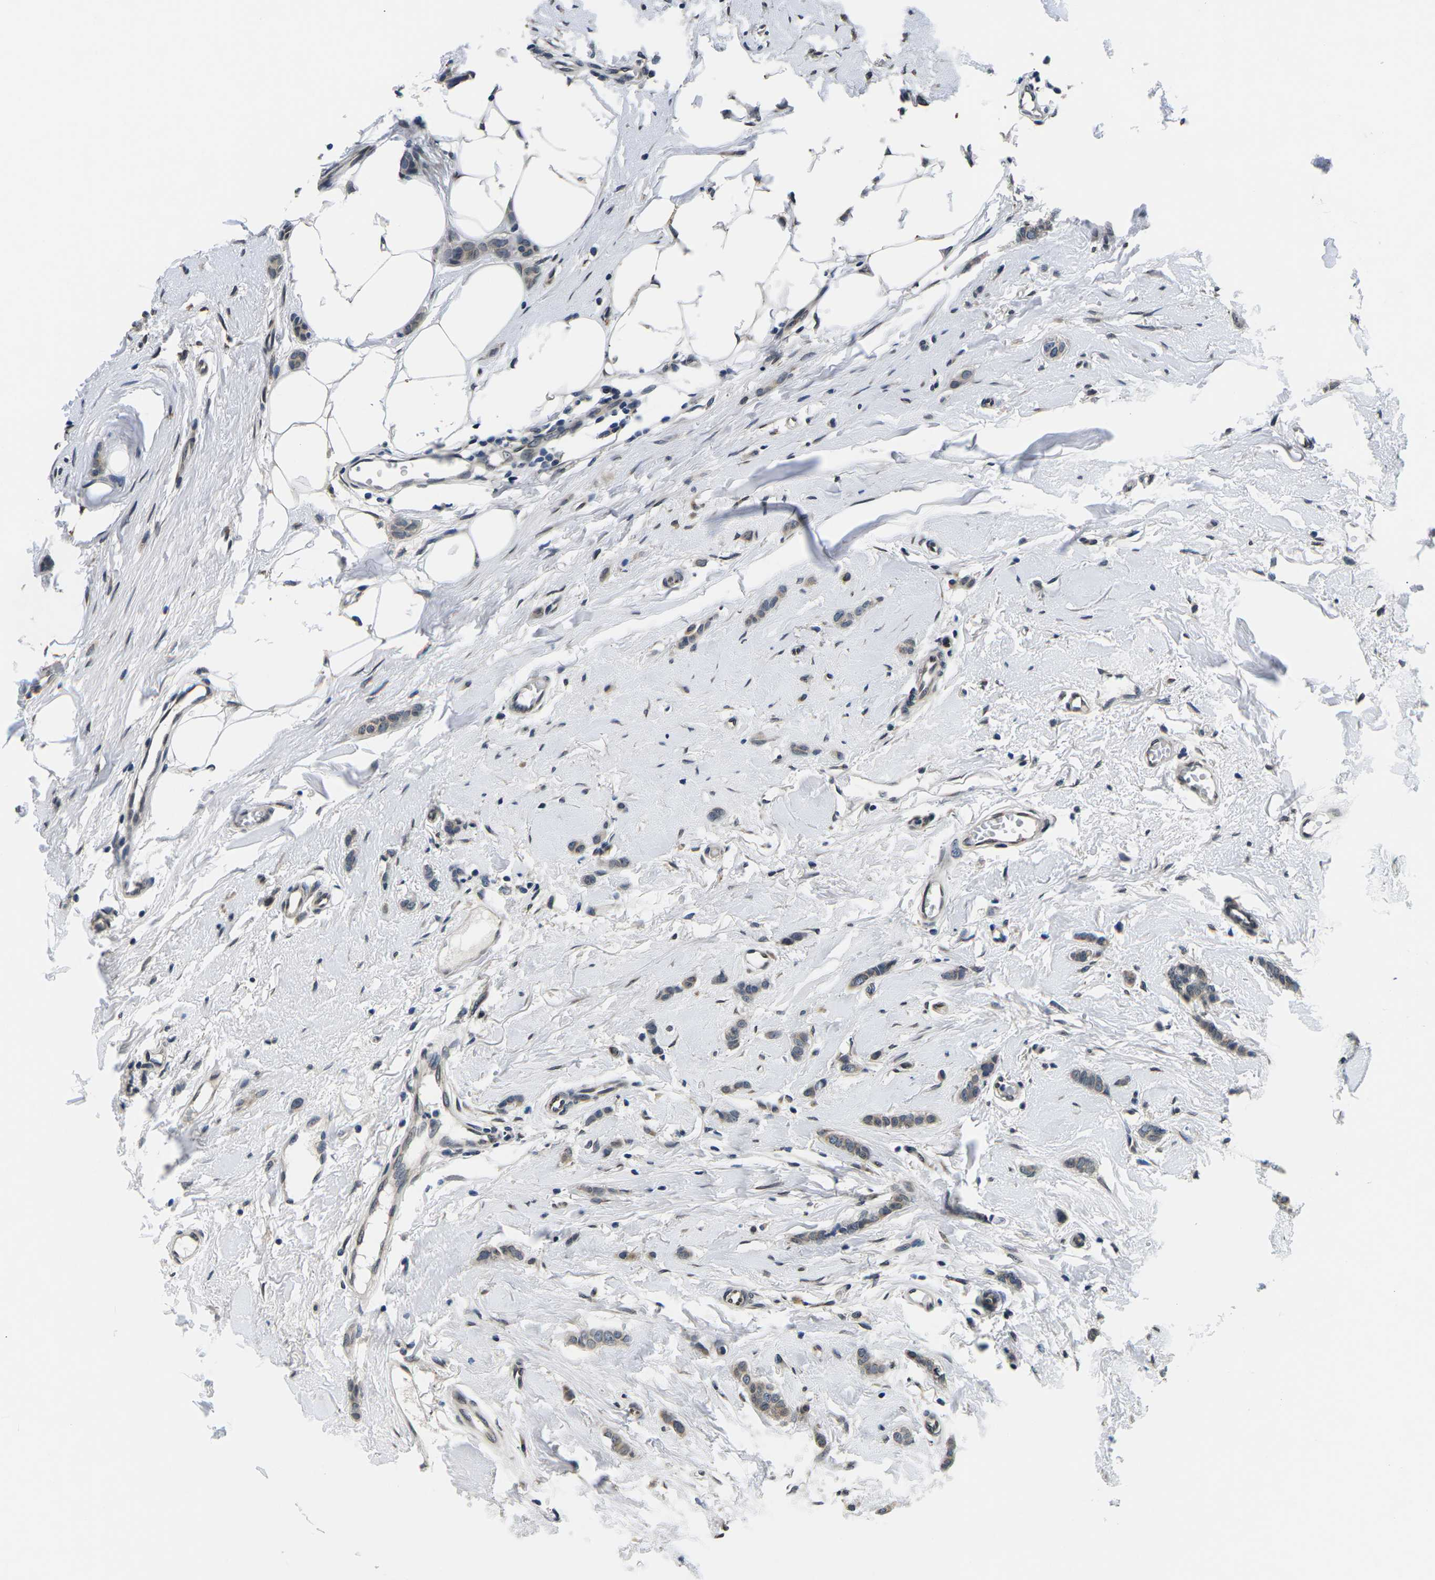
{"staining": {"intensity": "weak", "quantity": ">75%", "location": "cytoplasmic/membranous"}, "tissue": "breast cancer", "cell_type": "Tumor cells", "image_type": "cancer", "snomed": [{"axis": "morphology", "description": "Lobular carcinoma"}, {"axis": "topography", "description": "Skin"}, {"axis": "topography", "description": "Breast"}], "caption": "A micrograph of human breast cancer (lobular carcinoma) stained for a protein shows weak cytoplasmic/membranous brown staining in tumor cells.", "gene": "SNX10", "patient": {"sex": "female", "age": 46}}